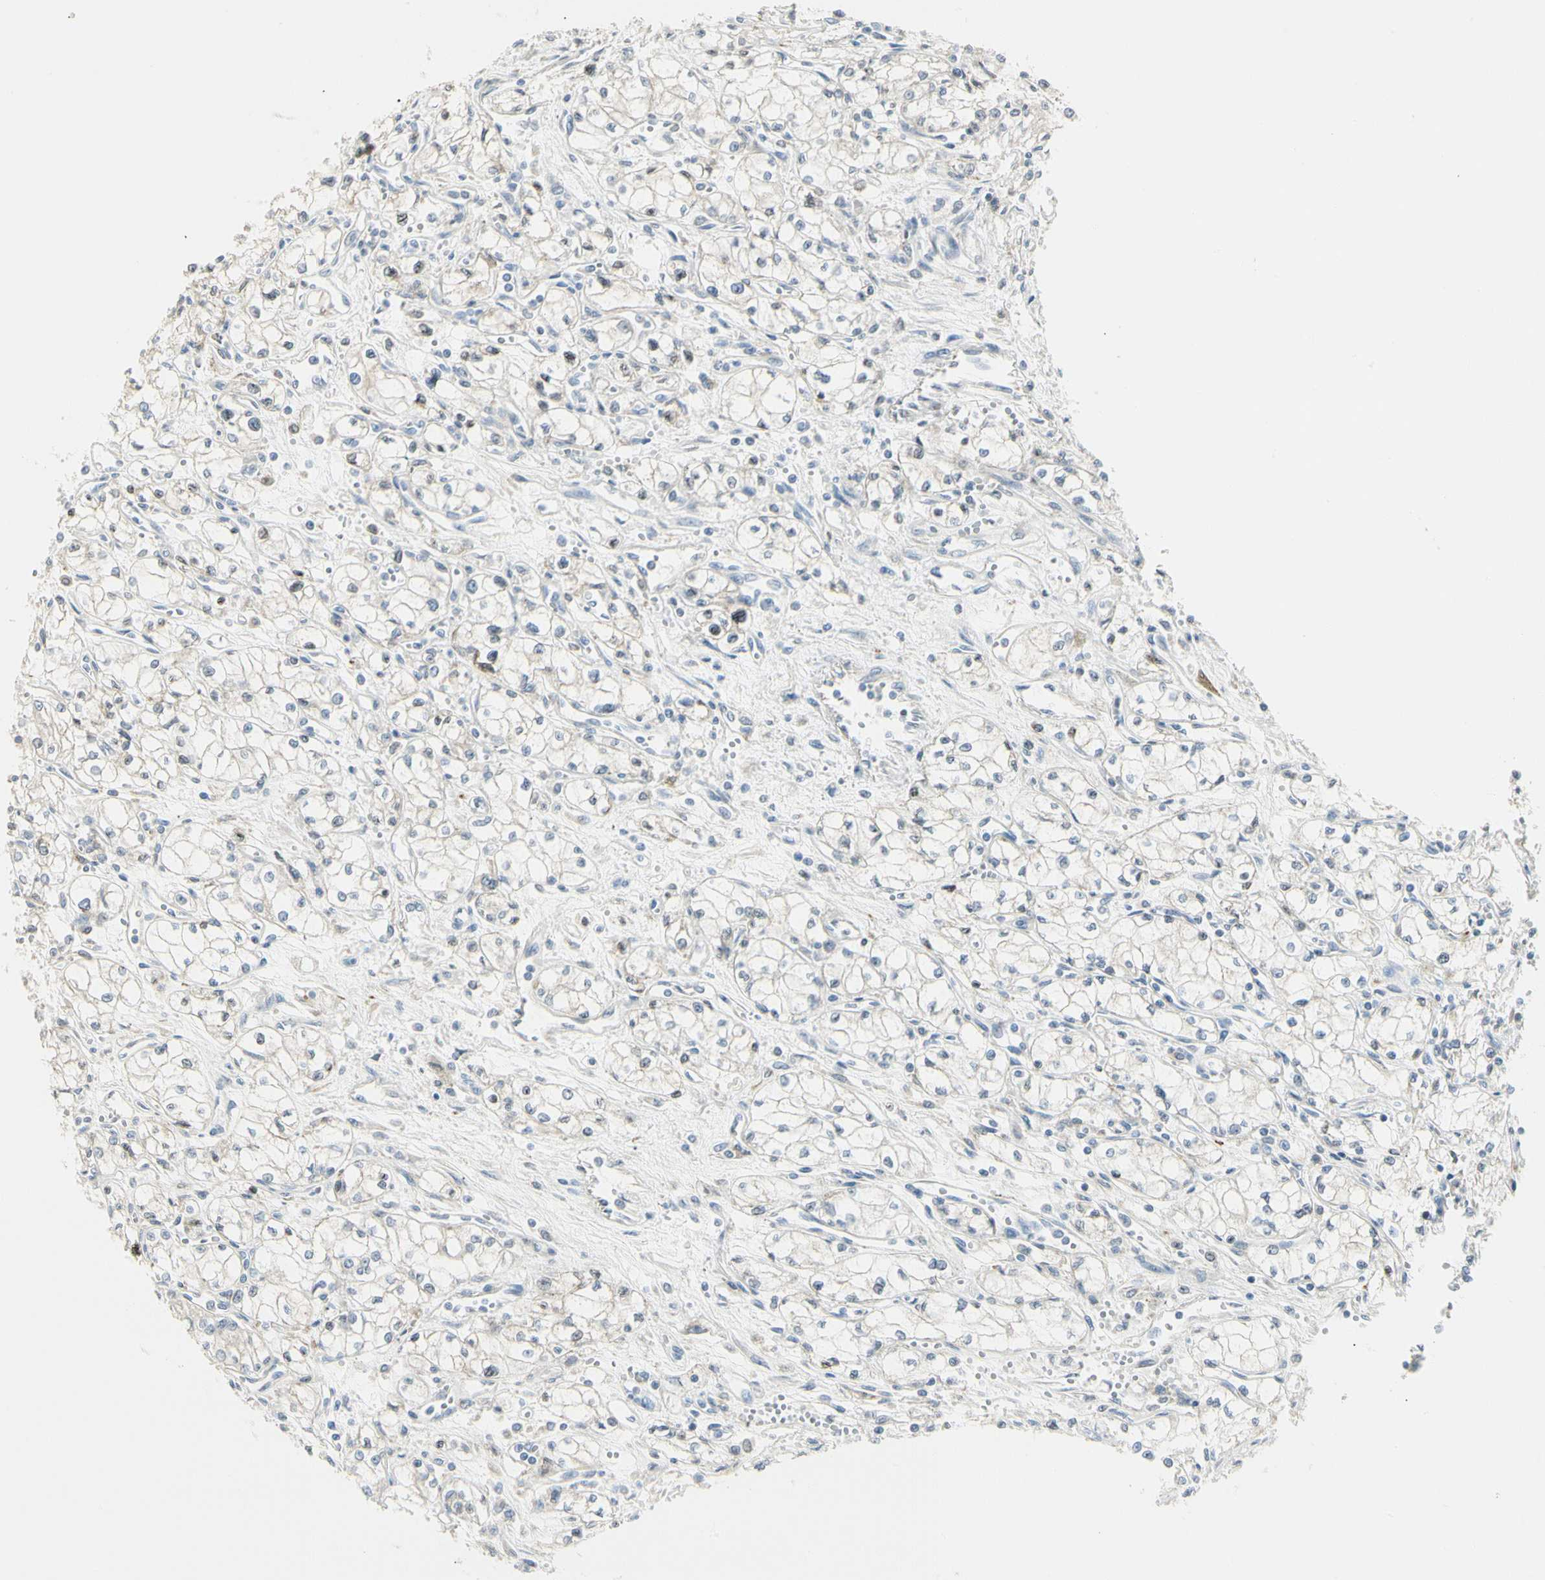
{"staining": {"intensity": "negative", "quantity": "none", "location": "none"}, "tissue": "renal cancer", "cell_type": "Tumor cells", "image_type": "cancer", "snomed": [{"axis": "morphology", "description": "Normal tissue, NOS"}, {"axis": "morphology", "description": "Adenocarcinoma, NOS"}, {"axis": "topography", "description": "Kidney"}], "caption": "This micrograph is of renal cancer stained with immunohistochemistry (IHC) to label a protein in brown with the nuclei are counter-stained blue. There is no positivity in tumor cells.", "gene": "TNFSF11", "patient": {"sex": "male", "age": 59}}